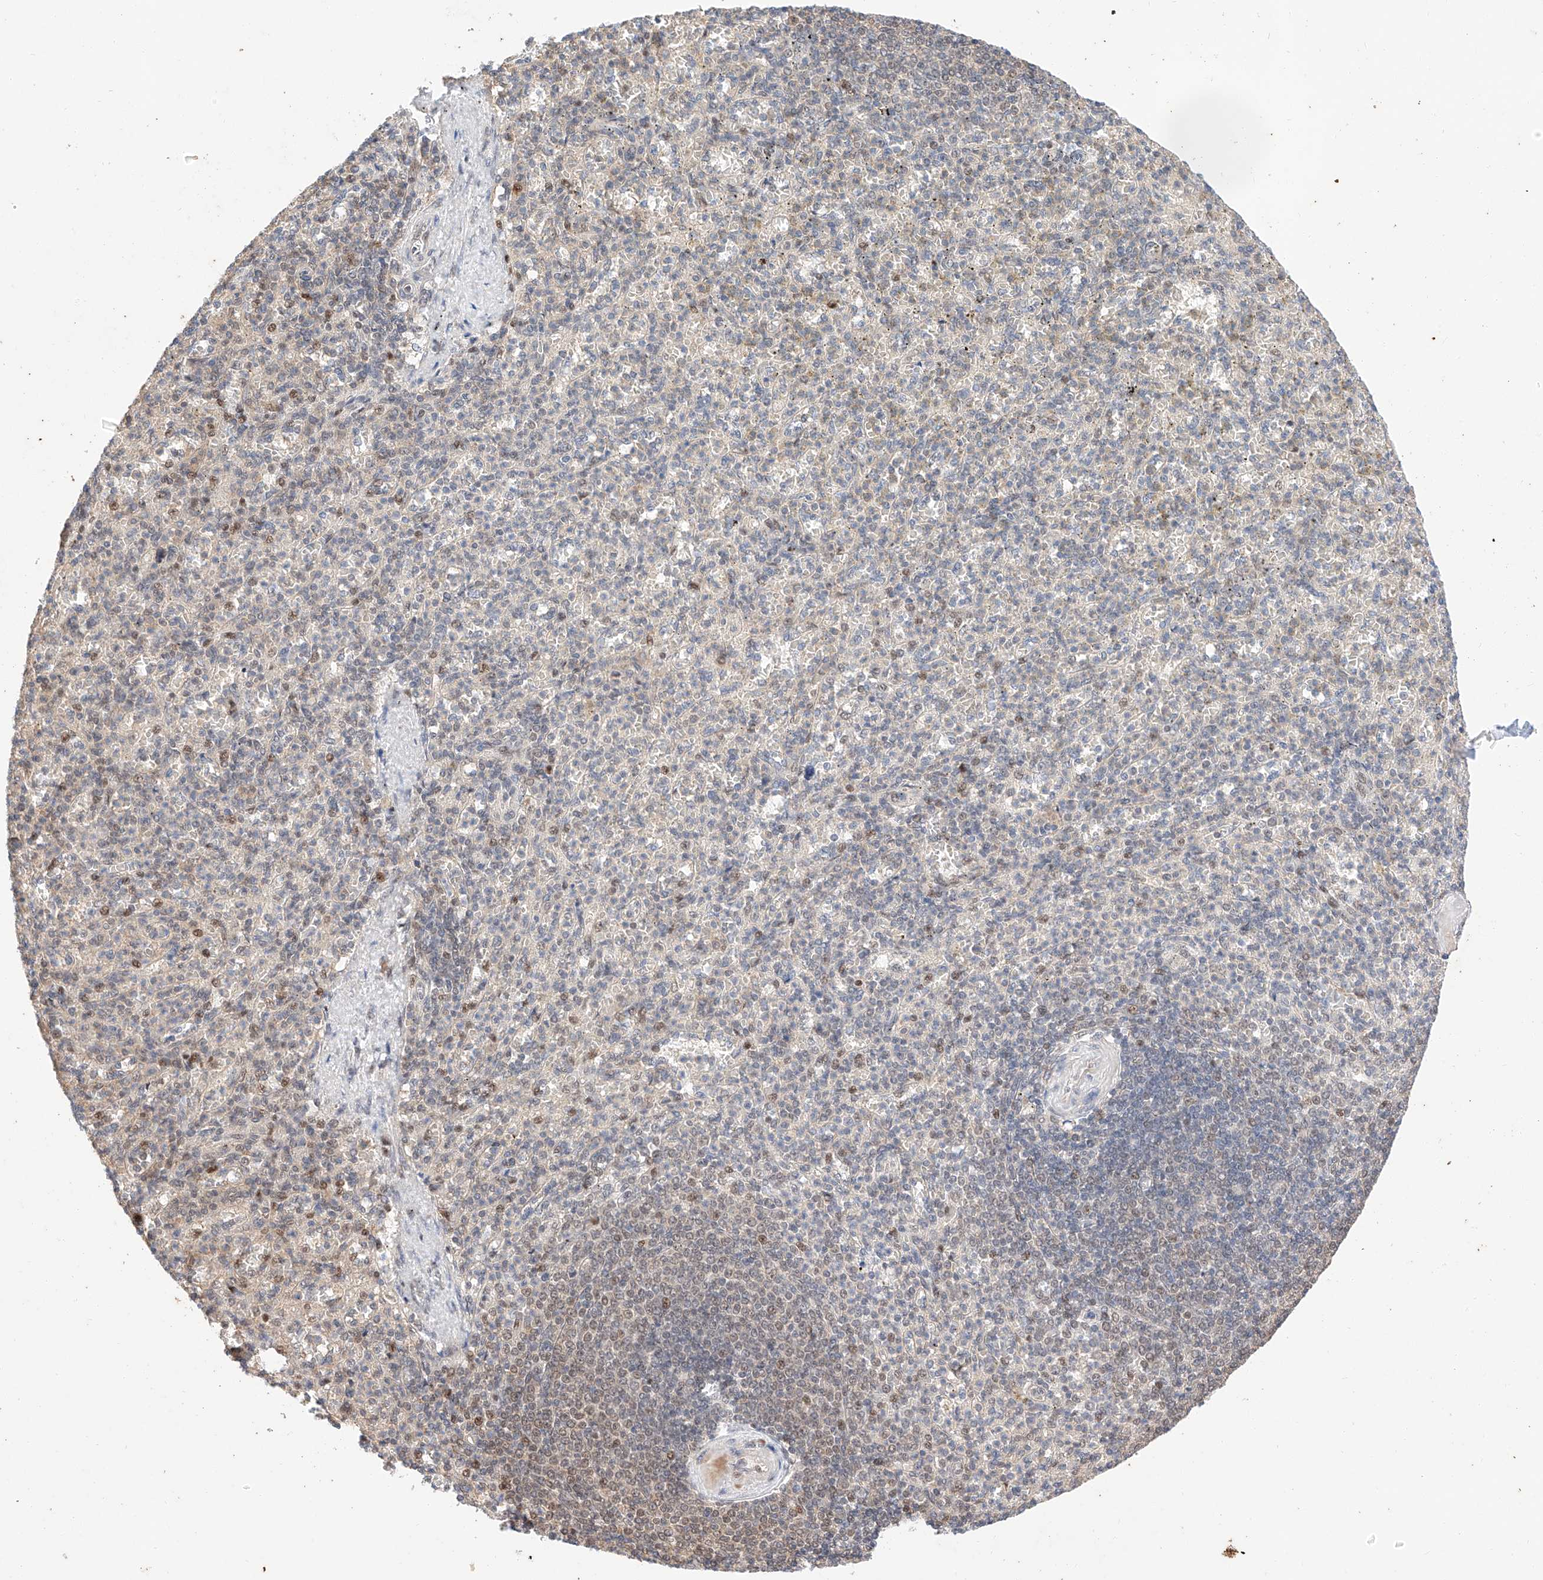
{"staining": {"intensity": "moderate", "quantity": "<25%", "location": "nuclear"}, "tissue": "spleen", "cell_type": "Cells in red pulp", "image_type": "normal", "snomed": [{"axis": "morphology", "description": "Normal tissue, NOS"}, {"axis": "topography", "description": "Spleen"}], "caption": "Moderate nuclear expression is seen in approximately <25% of cells in red pulp in normal spleen.", "gene": "HDAC9", "patient": {"sex": "female", "age": 74}}